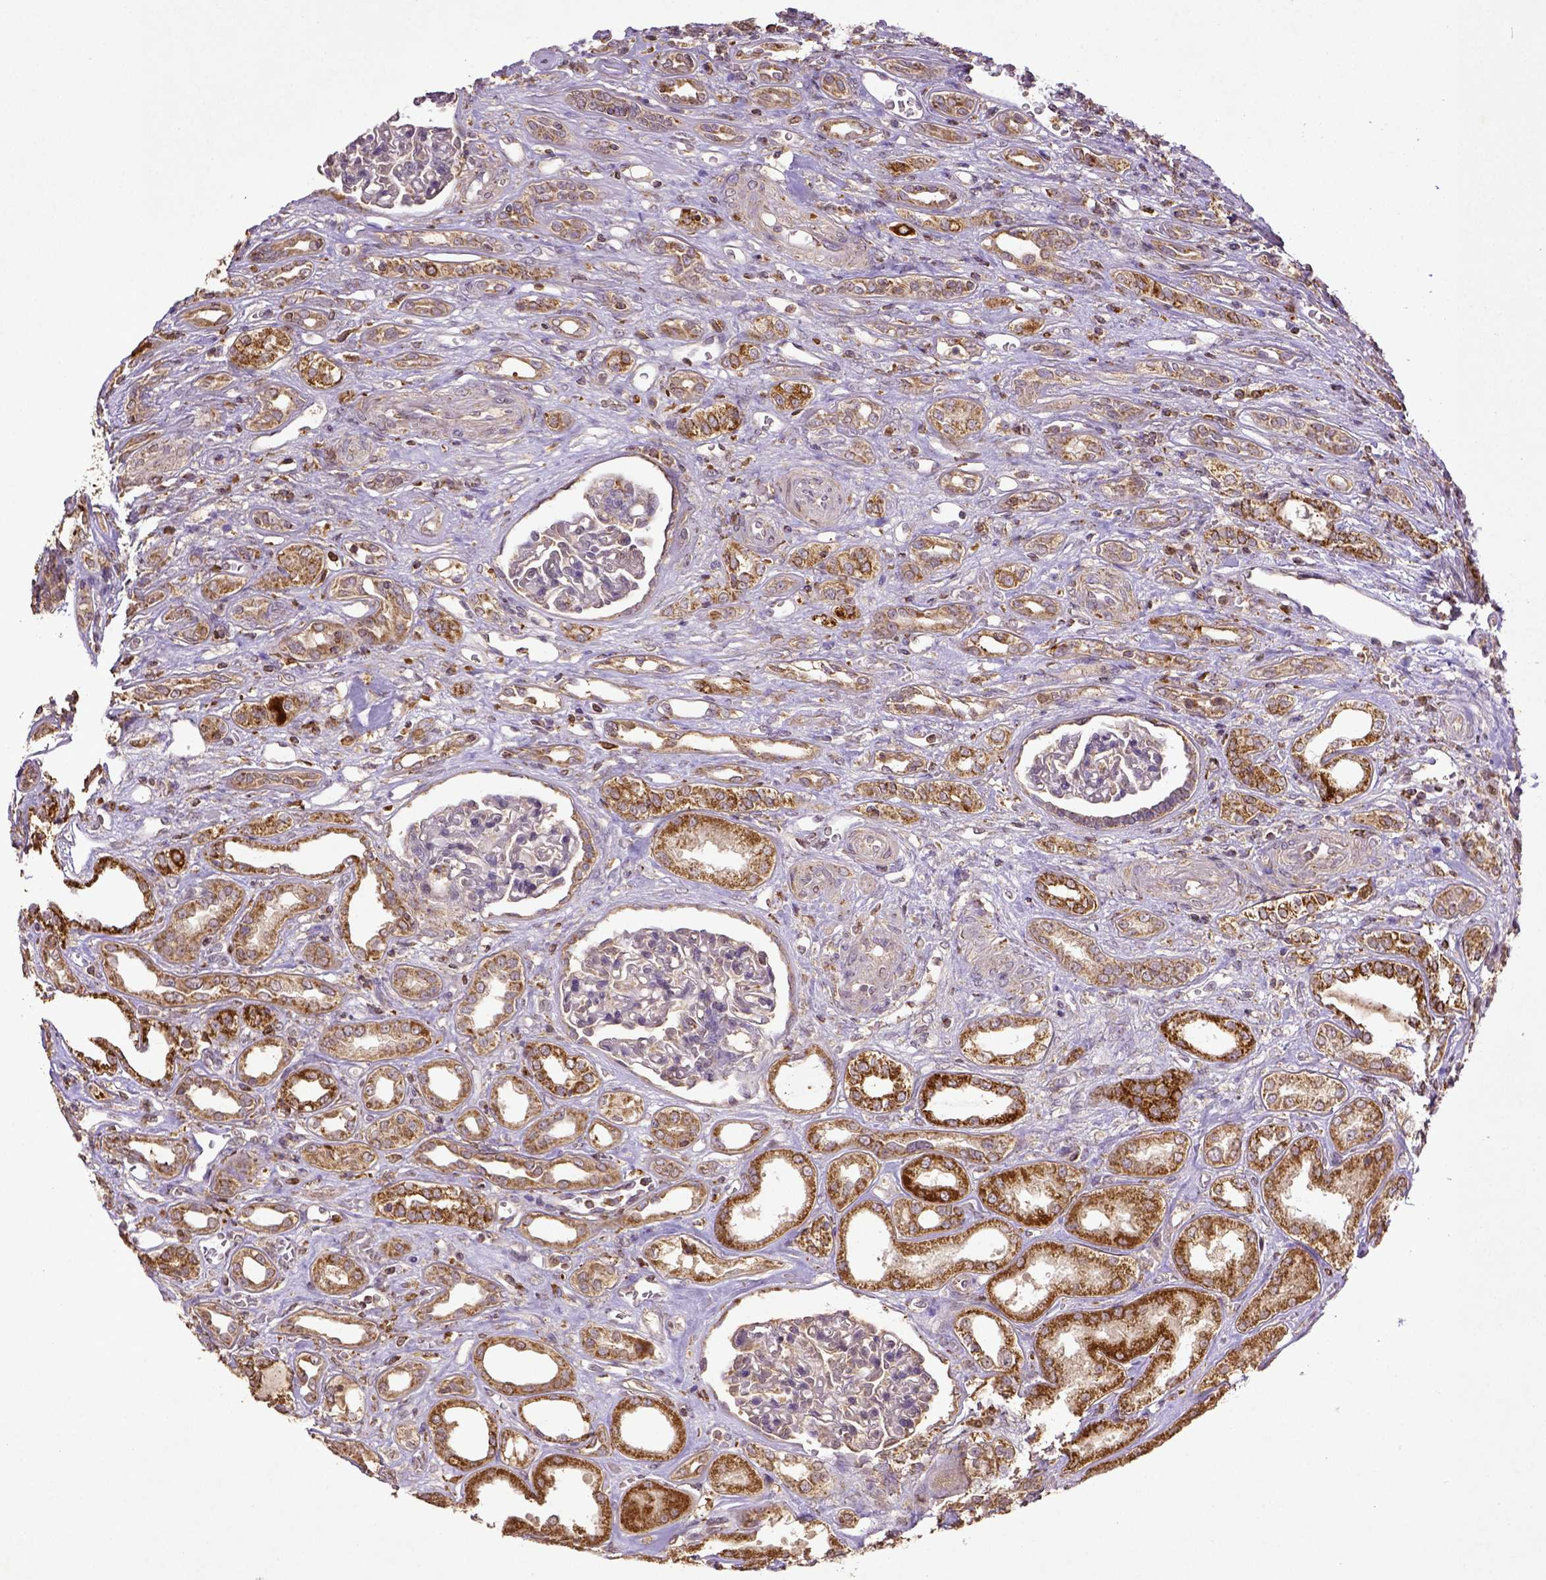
{"staining": {"intensity": "moderate", "quantity": ">75%", "location": "cytoplasmic/membranous"}, "tissue": "renal cancer", "cell_type": "Tumor cells", "image_type": "cancer", "snomed": [{"axis": "morphology", "description": "Adenocarcinoma, NOS"}, {"axis": "topography", "description": "Kidney"}], "caption": "Approximately >75% of tumor cells in human renal cancer display moderate cytoplasmic/membranous protein staining as visualized by brown immunohistochemical staining.", "gene": "MT-CO1", "patient": {"sex": "male", "age": 63}}